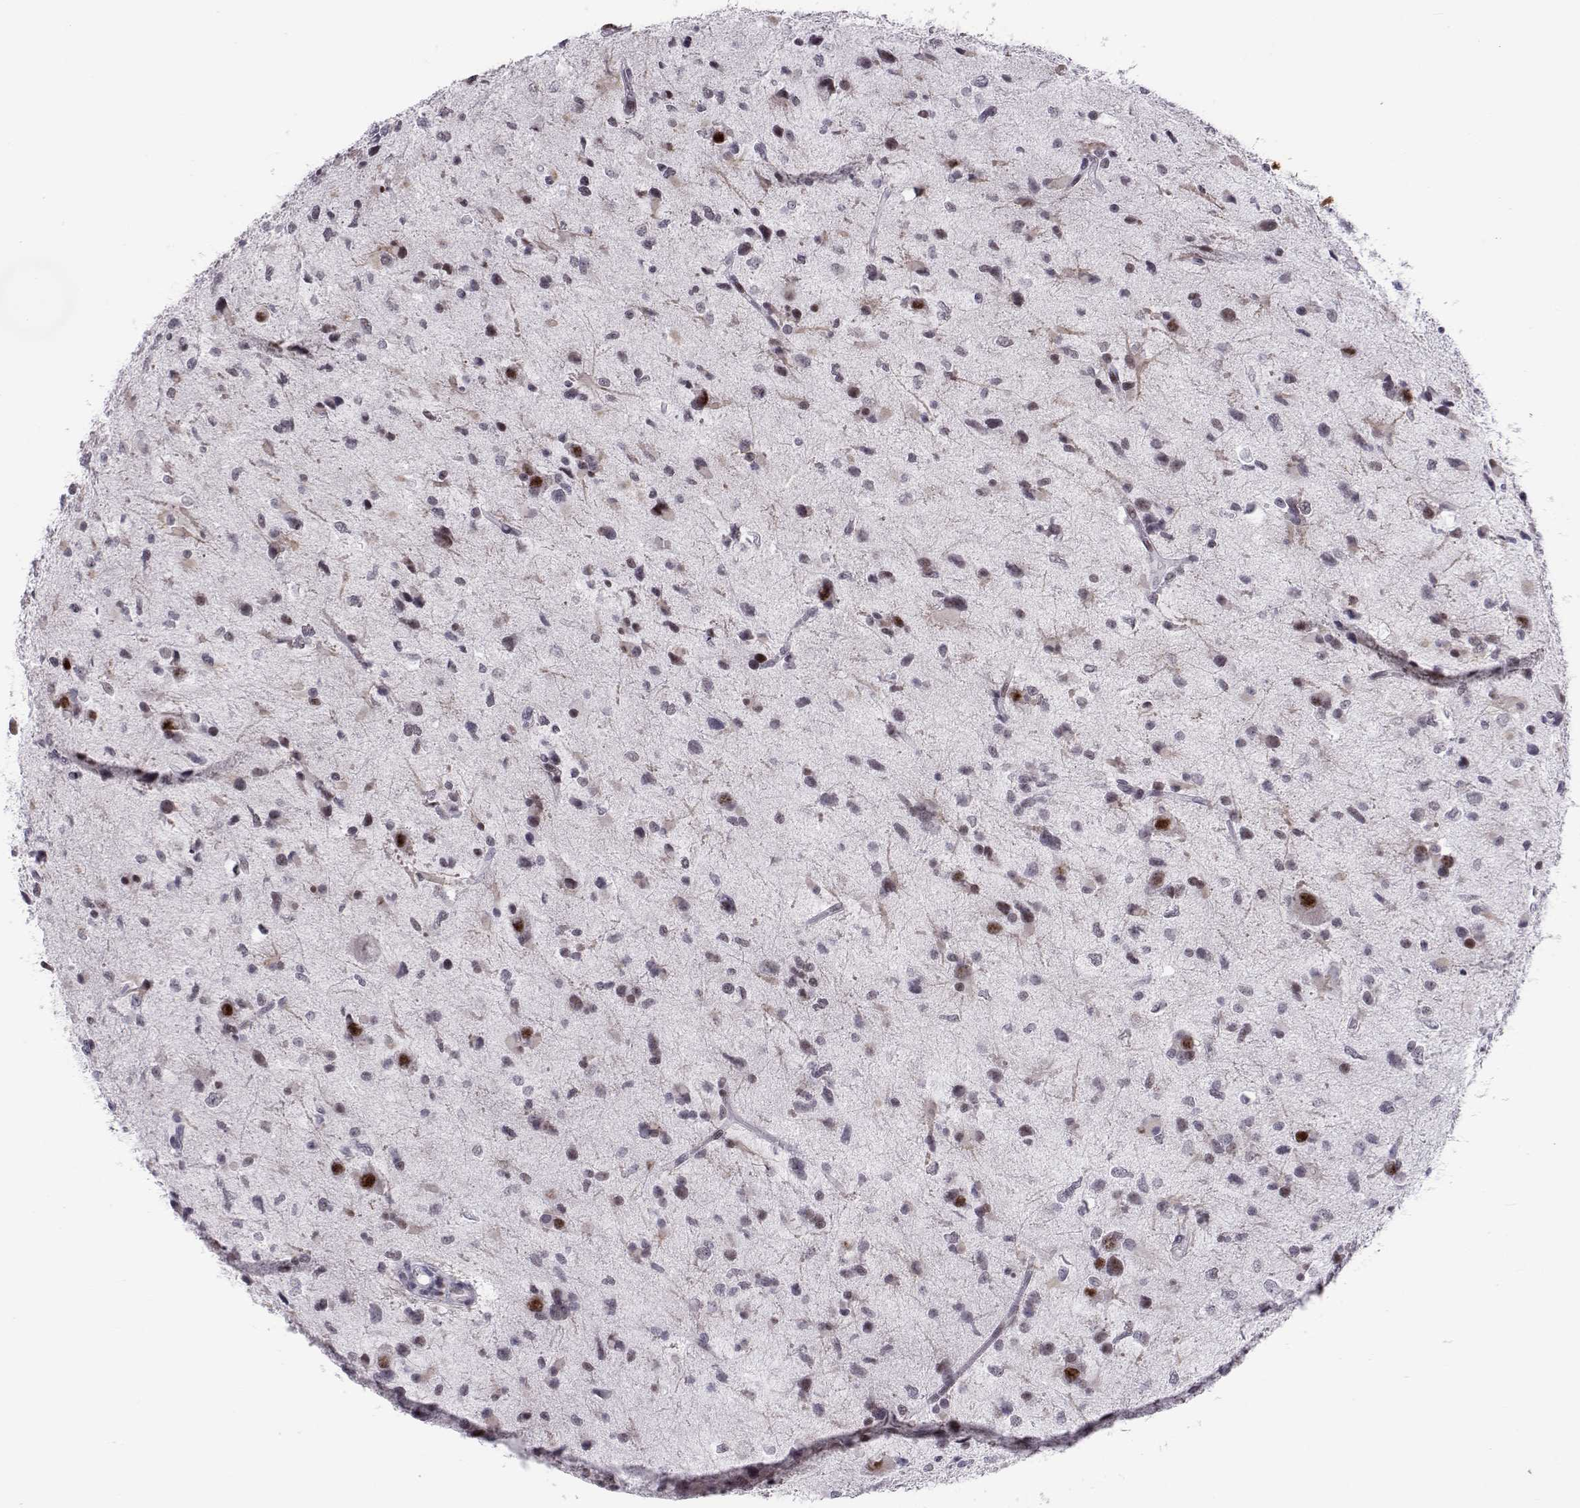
{"staining": {"intensity": "negative", "quantity": "none", "location": "none"}, "tissue": "glioma", "cell_type": "Tumor cells", "image_type": "cancer", "snomed": [{"axis": "morphology", "description": "Glioma, malignant, Low grade"}, {"axis": "topography", "description": "Brain"}], "caption": "Glioma was stained to show a protein in brown. There is no significant expression in tumor cells.", "gene": "SIX6", "patient": {"sex": "female", "age": 32}}